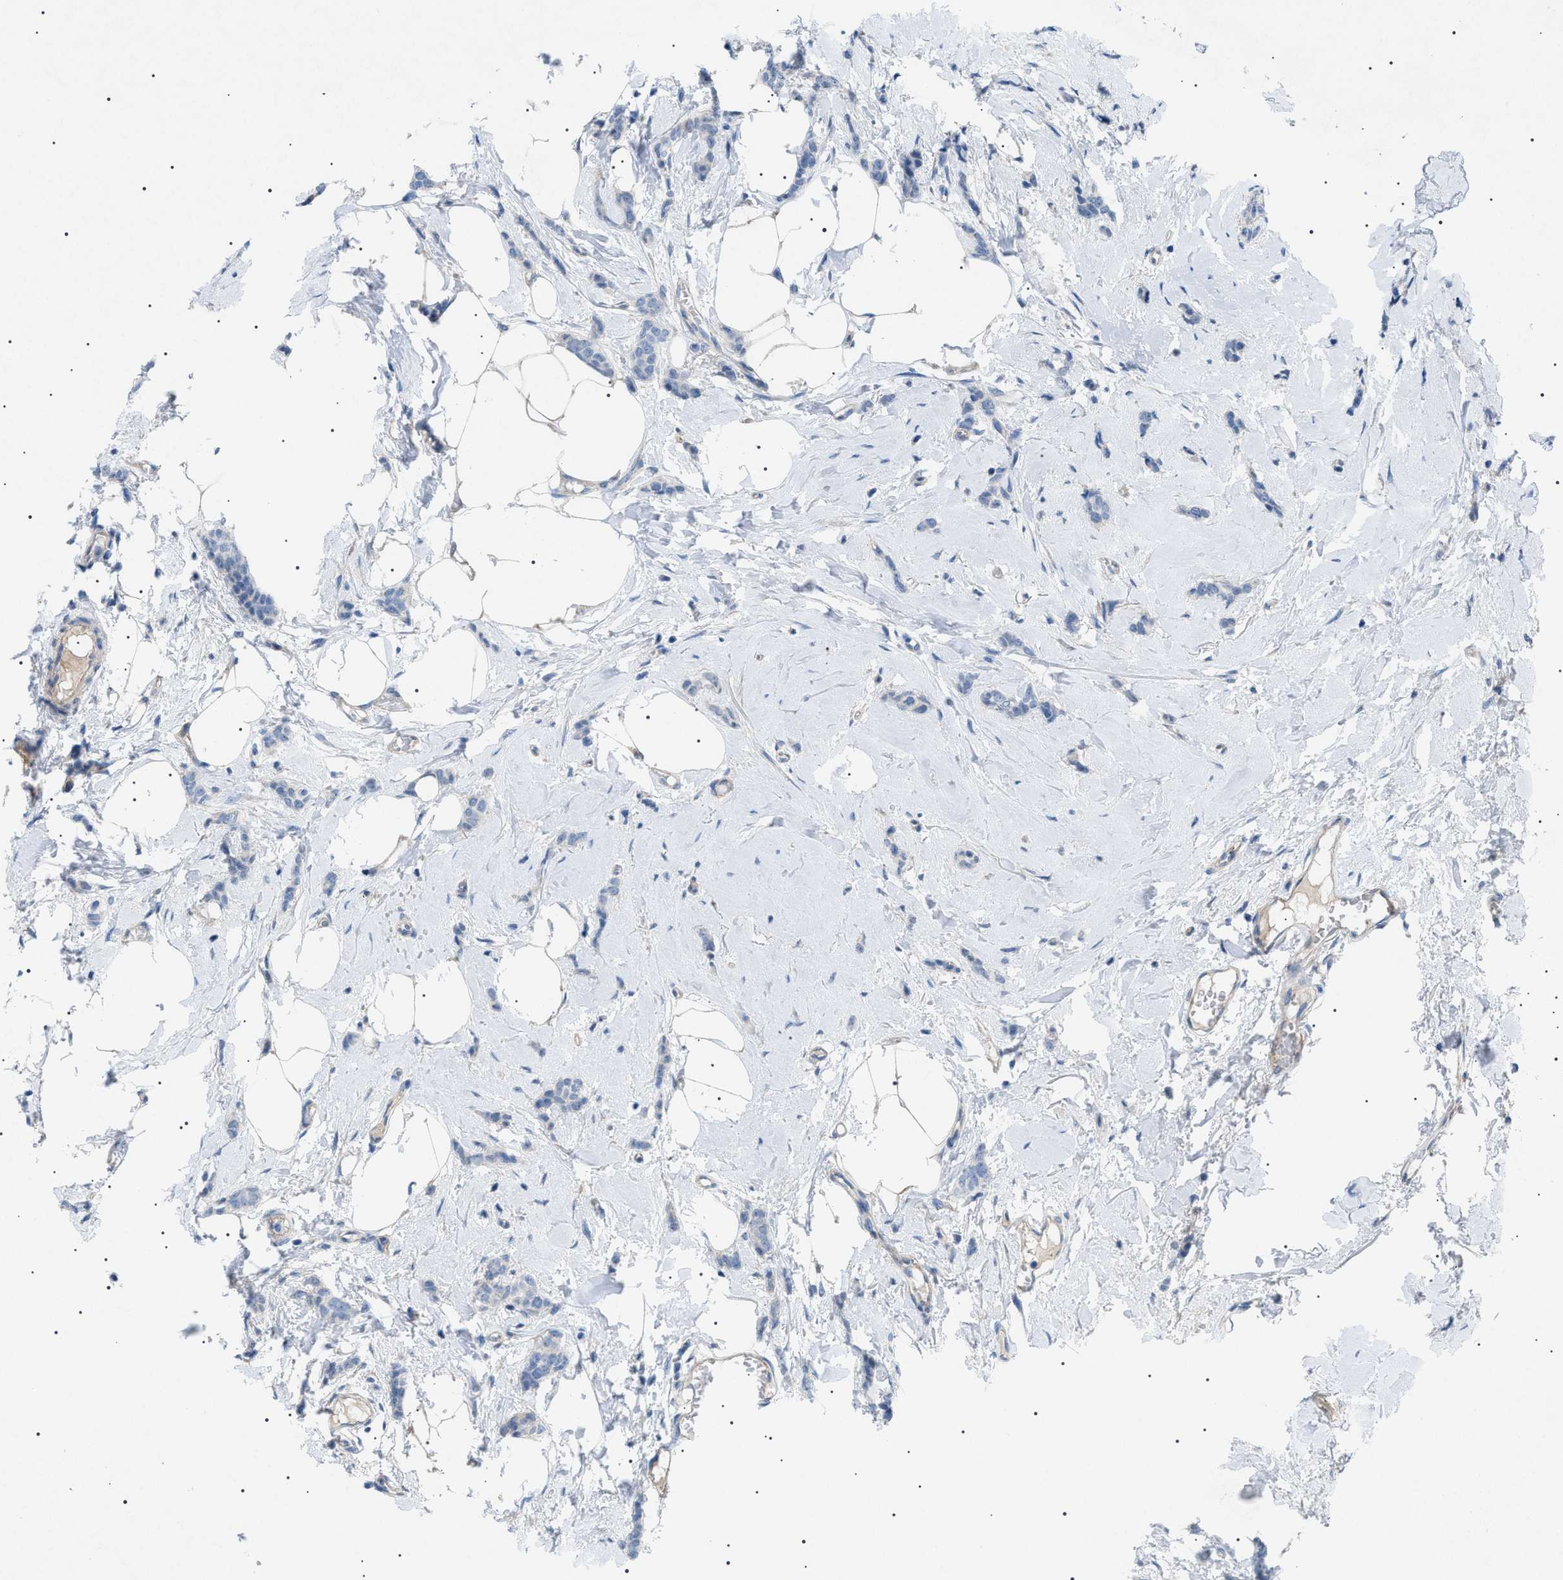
{"staining": {"intensity": "negative", "quantity": "none", "location": "none"}, "tissue": "breast cancer", "cell_type": "Tumor cells", "image_type": "cancer", "snomed": [{"axis": "morphology", "description": "Lobular carcinoma"}, {"axis": "topography", "description": "Skin"}, {"axis": "topography", "description": "Breast"}], "caption": "This is a micrograph of immunohistochemistry staining of breast cancer, which shows no positivity in tumor cells.", "gene": "ADAMTS1", "patient": {"sex": "female", "age": 46}}